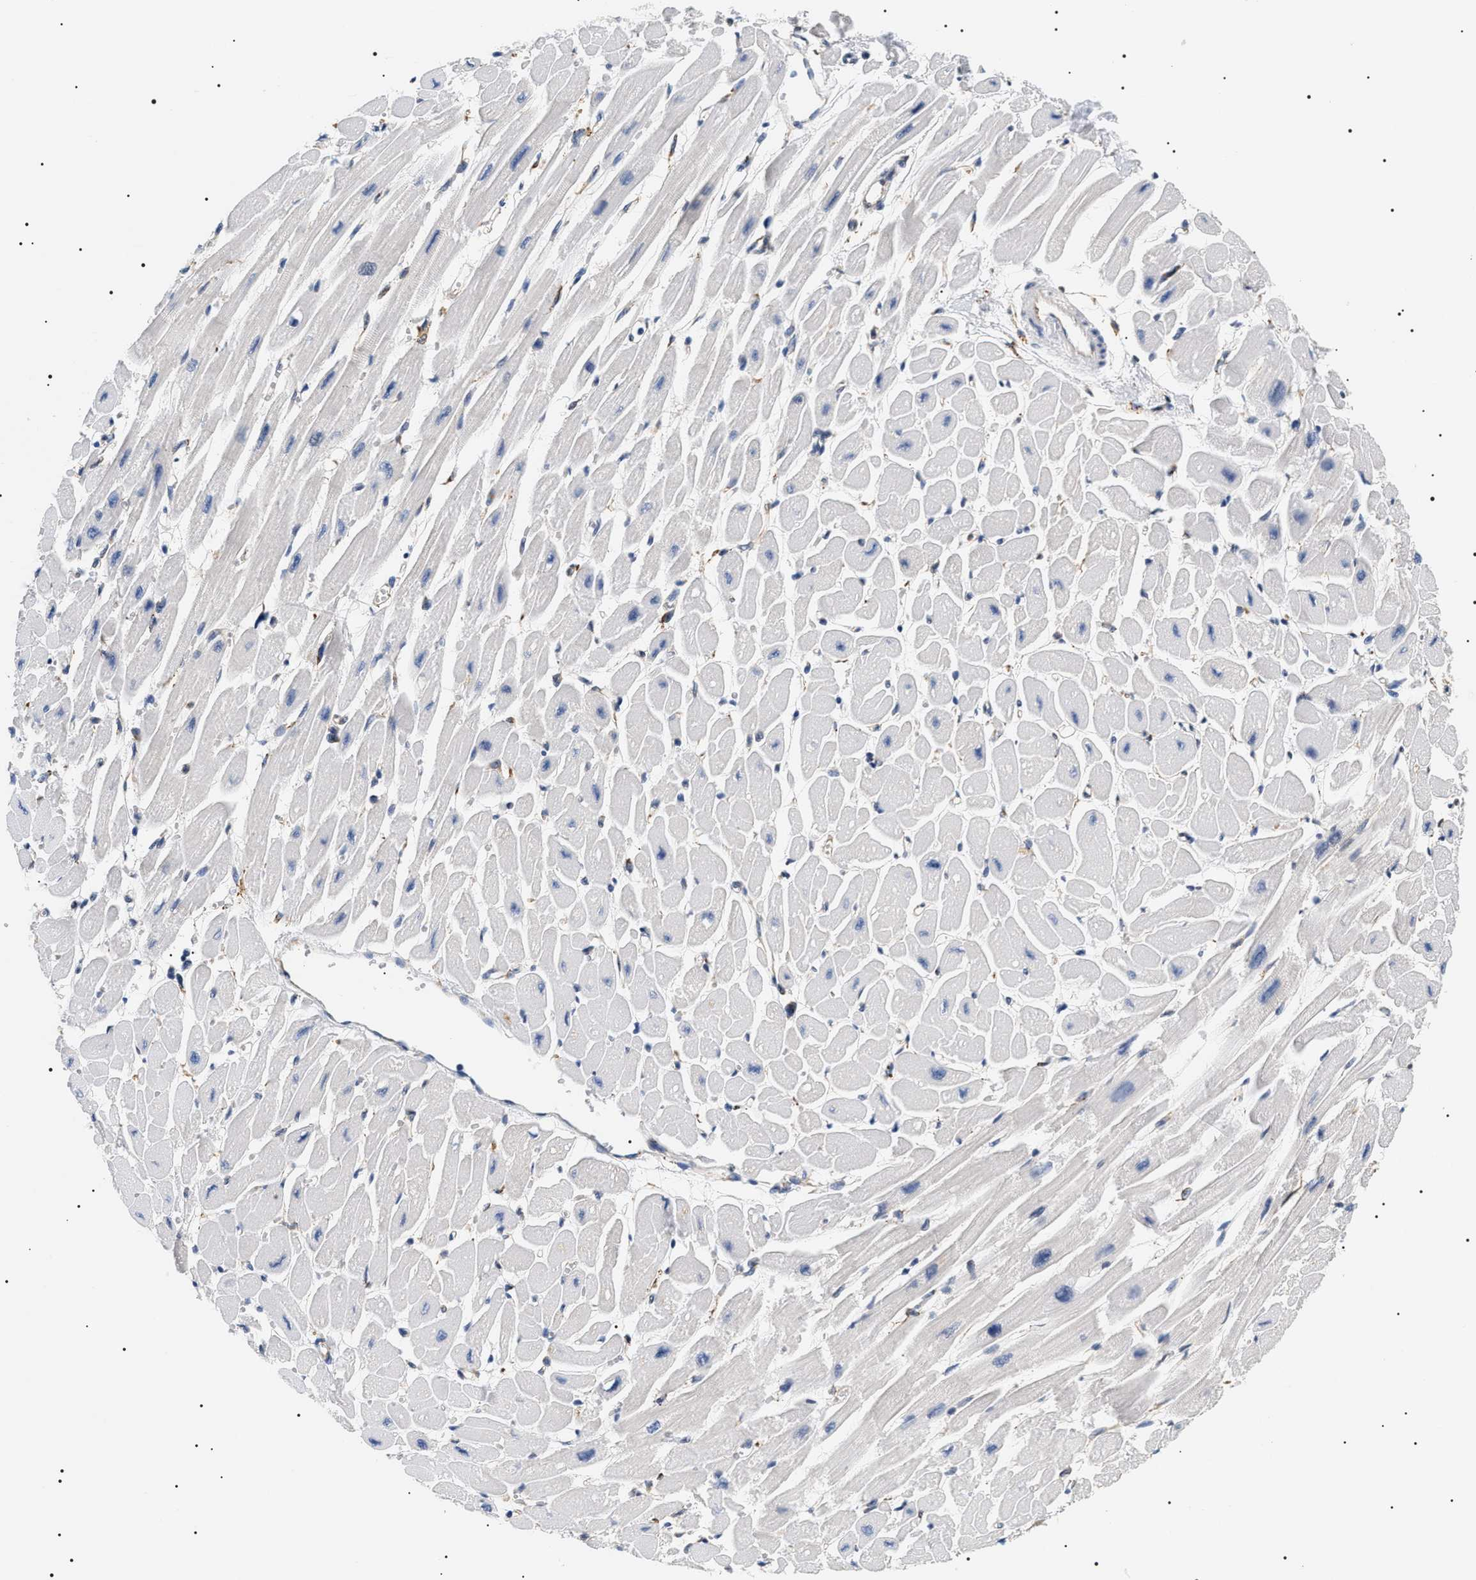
{"staining": {"intensity": "negative", "quantity": "none", "location": "none"}, "tissue": "heart muscle", "cell_type": "Cardiomyocytes", "image_type": "normal", "snomed": [{"axis": "morphology", "description": "Normal tissue, NOS"}, {"axis": "topography", "description": "Heart"}], "caption": "DAB immunohistochemical staining of benign heart muscle demonstrates no significant expression in cardiomyocytes.", "gene": "HSD17B11", "patient": {"sex": "female", "age": 54}}